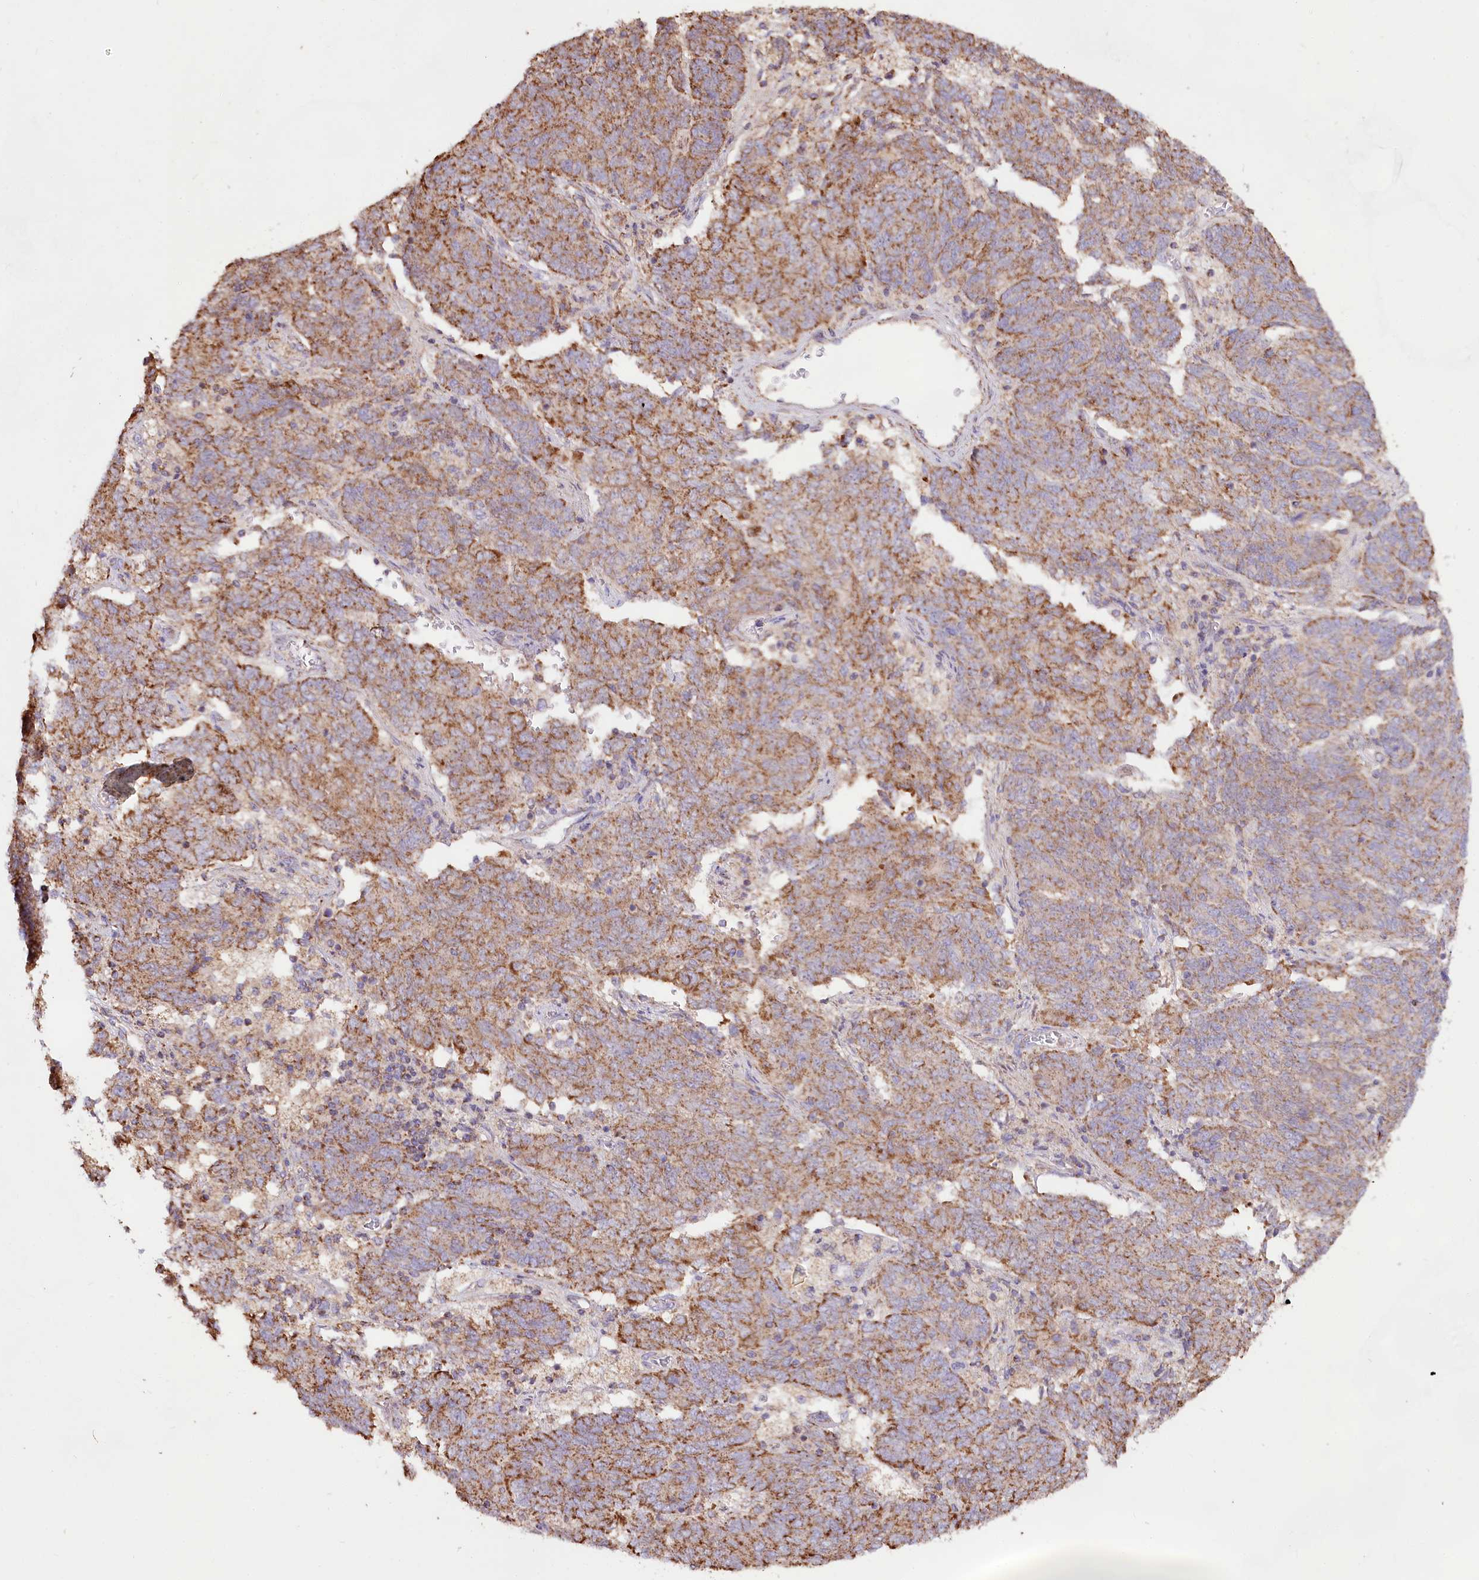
{"staining": {"intensity": "moderate", "quantity": ">75%", "location": "cytoplasmic/membranous"}, "tissue": "endometrial cancer", "cell_type": "Tumor cells", "image_type": "cancer", "snomed": [{"axis": "morphology", "description": "Adenocarcinoma, NOS"}, {"axis": "topography", "description": "Endometrium"}], "caption": "The micrograph shows staining of endometrial cancer (adenocarcinoma), revealing moderate cytoplasmic/membranous protein positivity (brown color) within tumor cells.", "gene": "TASOR2", "patient": {"sex": "female", "age": 80}}